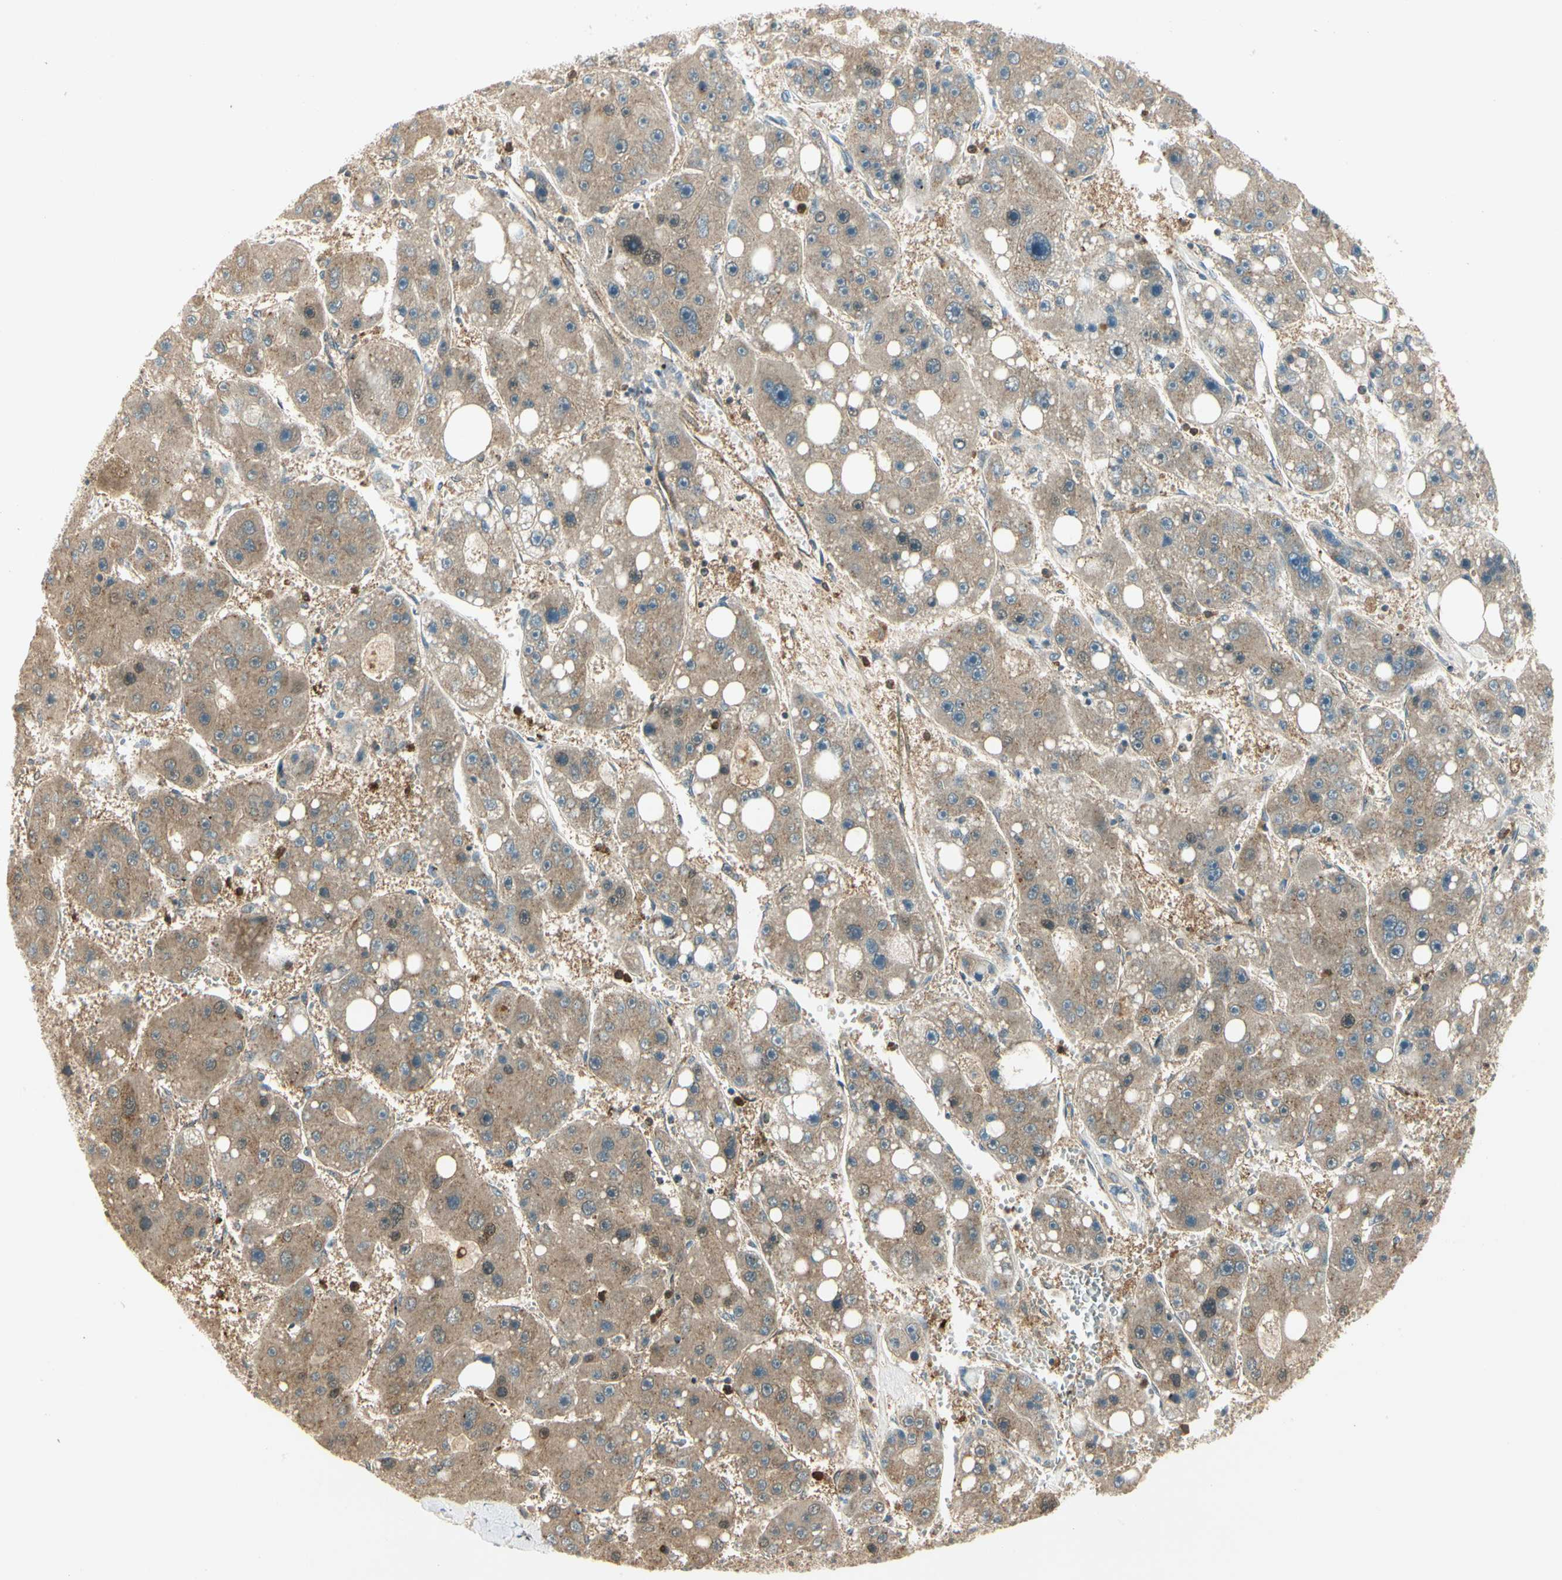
{"staining": {"intensity": "weak", "quantity": "25%-75%", "location": "cytoplasmic/membranous"}, "tissue": "liver cancer", "cell_type": "Tumor cells", "image_type": "cancer", "snomed": [{"axis": "morphology", "description": "Carcinoma, Hepatocellular, NOS"}, {"axis": "topography", "description": "Liver"}], "caption": "Immunohistochemistry (IHC) micrograph of liver hepatocellular carcinoma stained for a protein (brown), which exhibits low levels of weak cytoplasmic/membranous staining in approximately 25%-75% of tumor cells.", "gene": "LTA4H", "patient": {"sex": "female", "age": 61}}